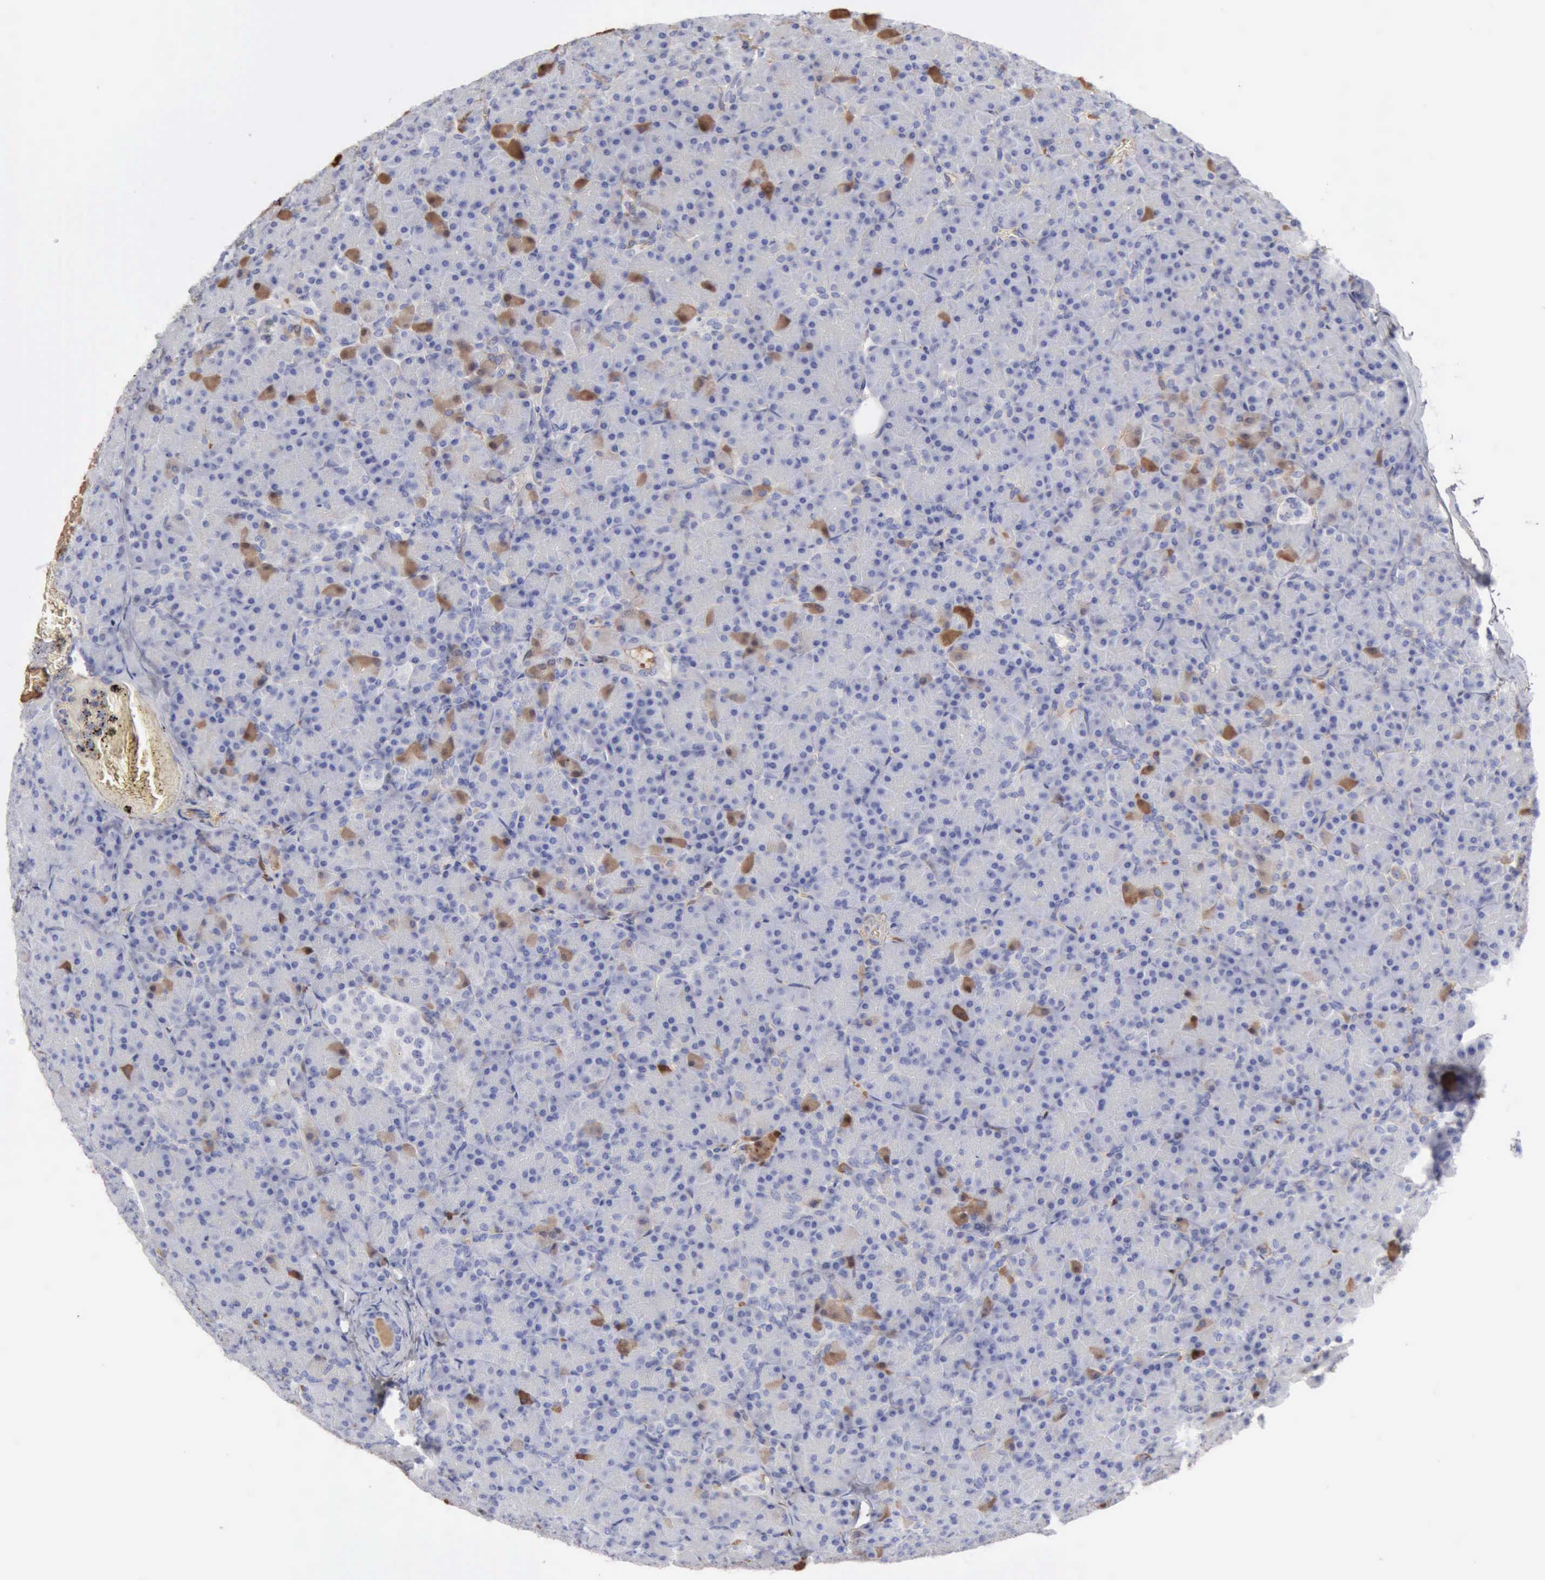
{"staining": {"intensity": "moderate", "quantity": "<25%", "location": "cytoplasmic/membranous"}, "tissue": "pancreas", "cell_type": "Exocrine glandular cells", "image_type": "normal", "snomed": [{"axis": "morphology", "description": "Normal tissue, NOS"}, {"axis": "topography", "description": "Pancreas"}], "caption": "Protein staining shows moderate cytoplasmic/membranous staining in approximately <25% of exocrine glandular cells in normal pancreas. Immunohistochemistry (ihc) stains the protein in brown and the nuclei are stained blue.", "gene": "SERPINA1", "patient": {"sex": "female", "age": 43}}